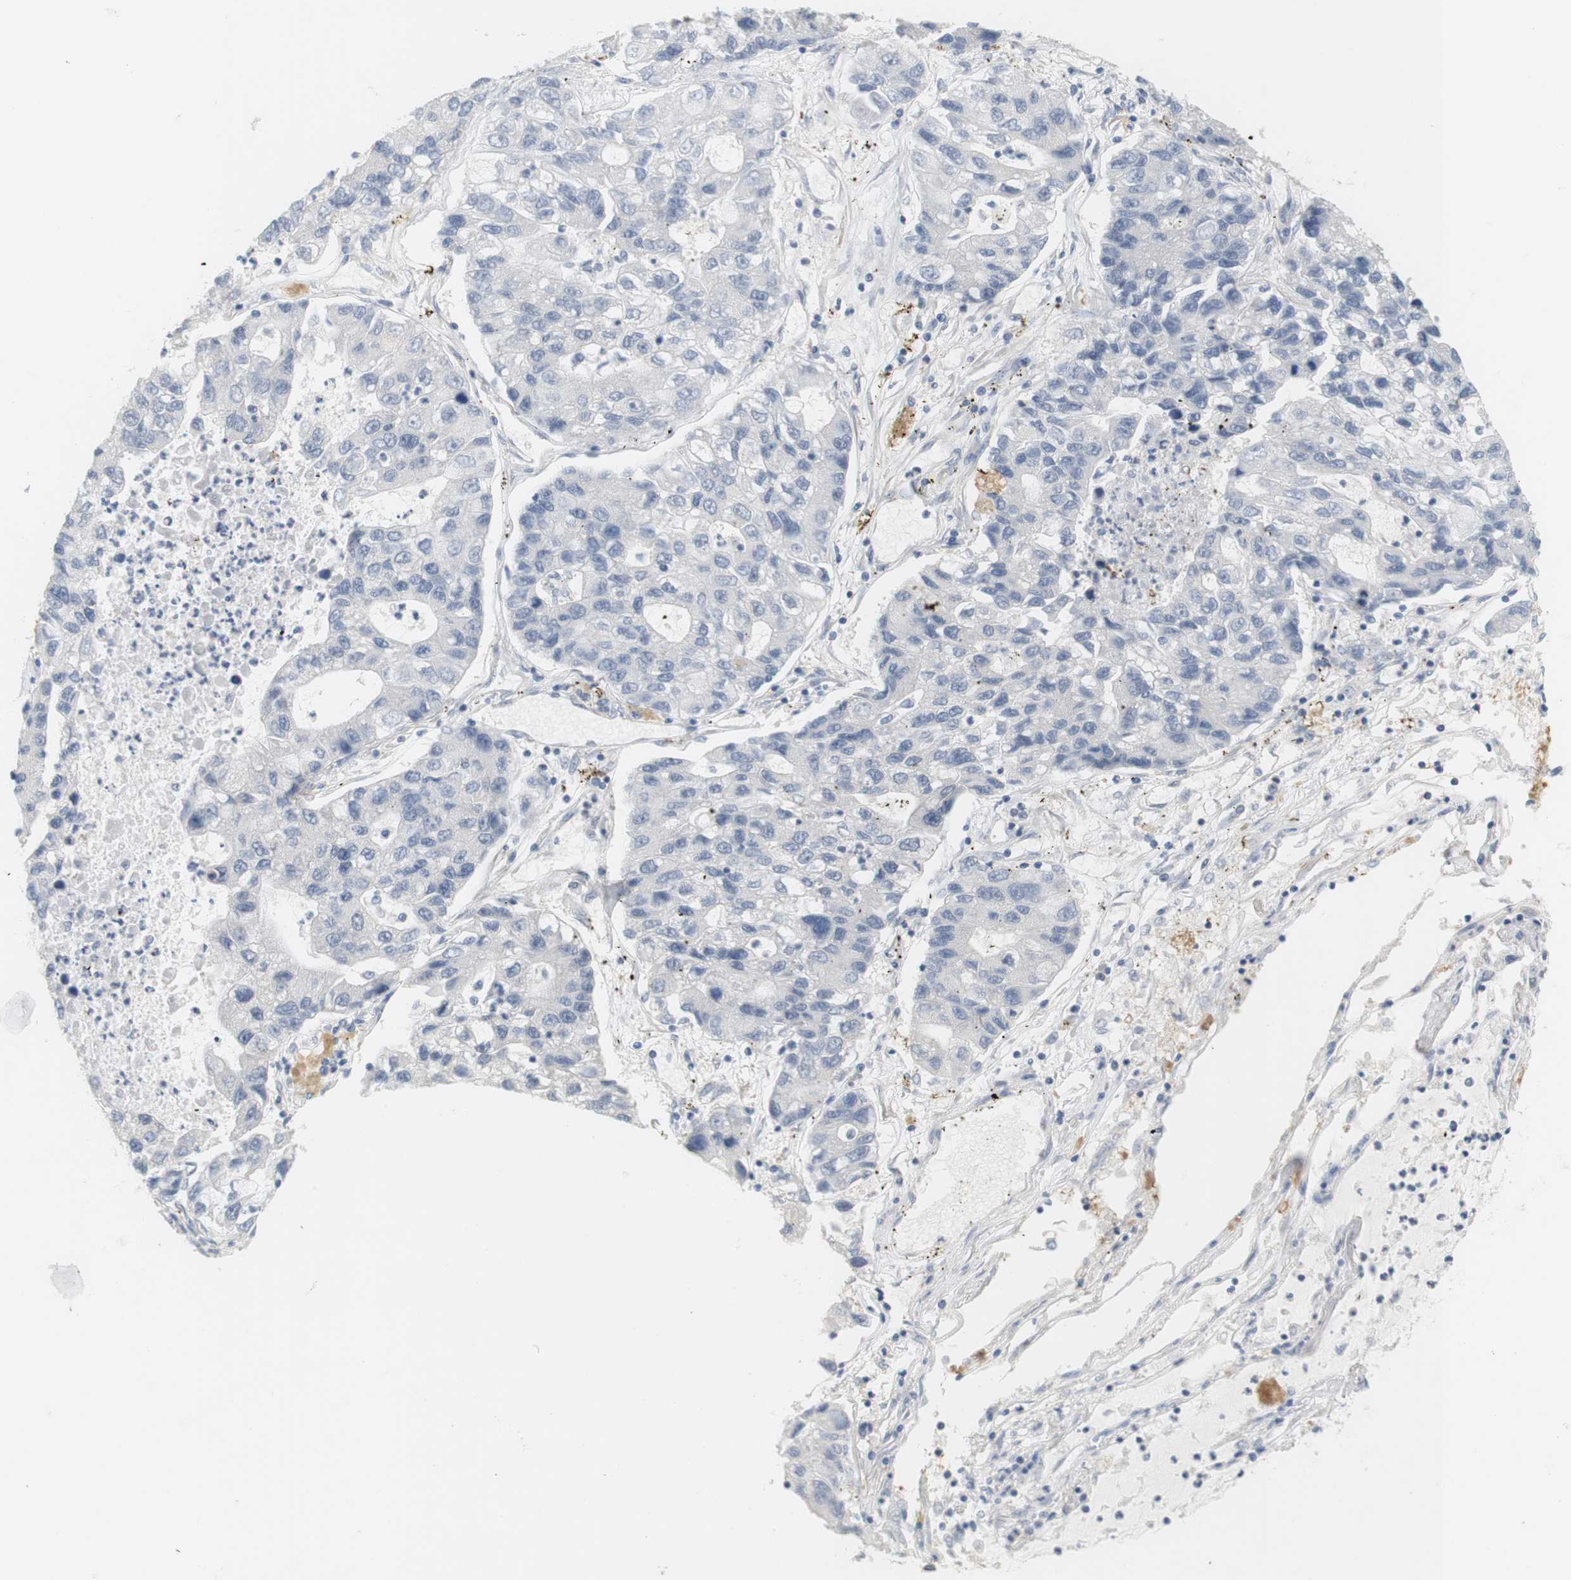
{"staining": {"intensity": "negative", "quantity": "none", "location": "none"}, "tissue": "lung cancer", "cell_type": "Tumor cells", "image_type": "cancer", "snomed": [{"axis": "morphology", "description": "Adenocarcinoma, NOS"}, {"axis": "topography", "description": "Lung"}], "caption": "Histopathology image shows no protein positivity in tumor cells of lung cancer tissue.", "gene": "OSR1", "patient": {"sex": "female", "age": 51}}